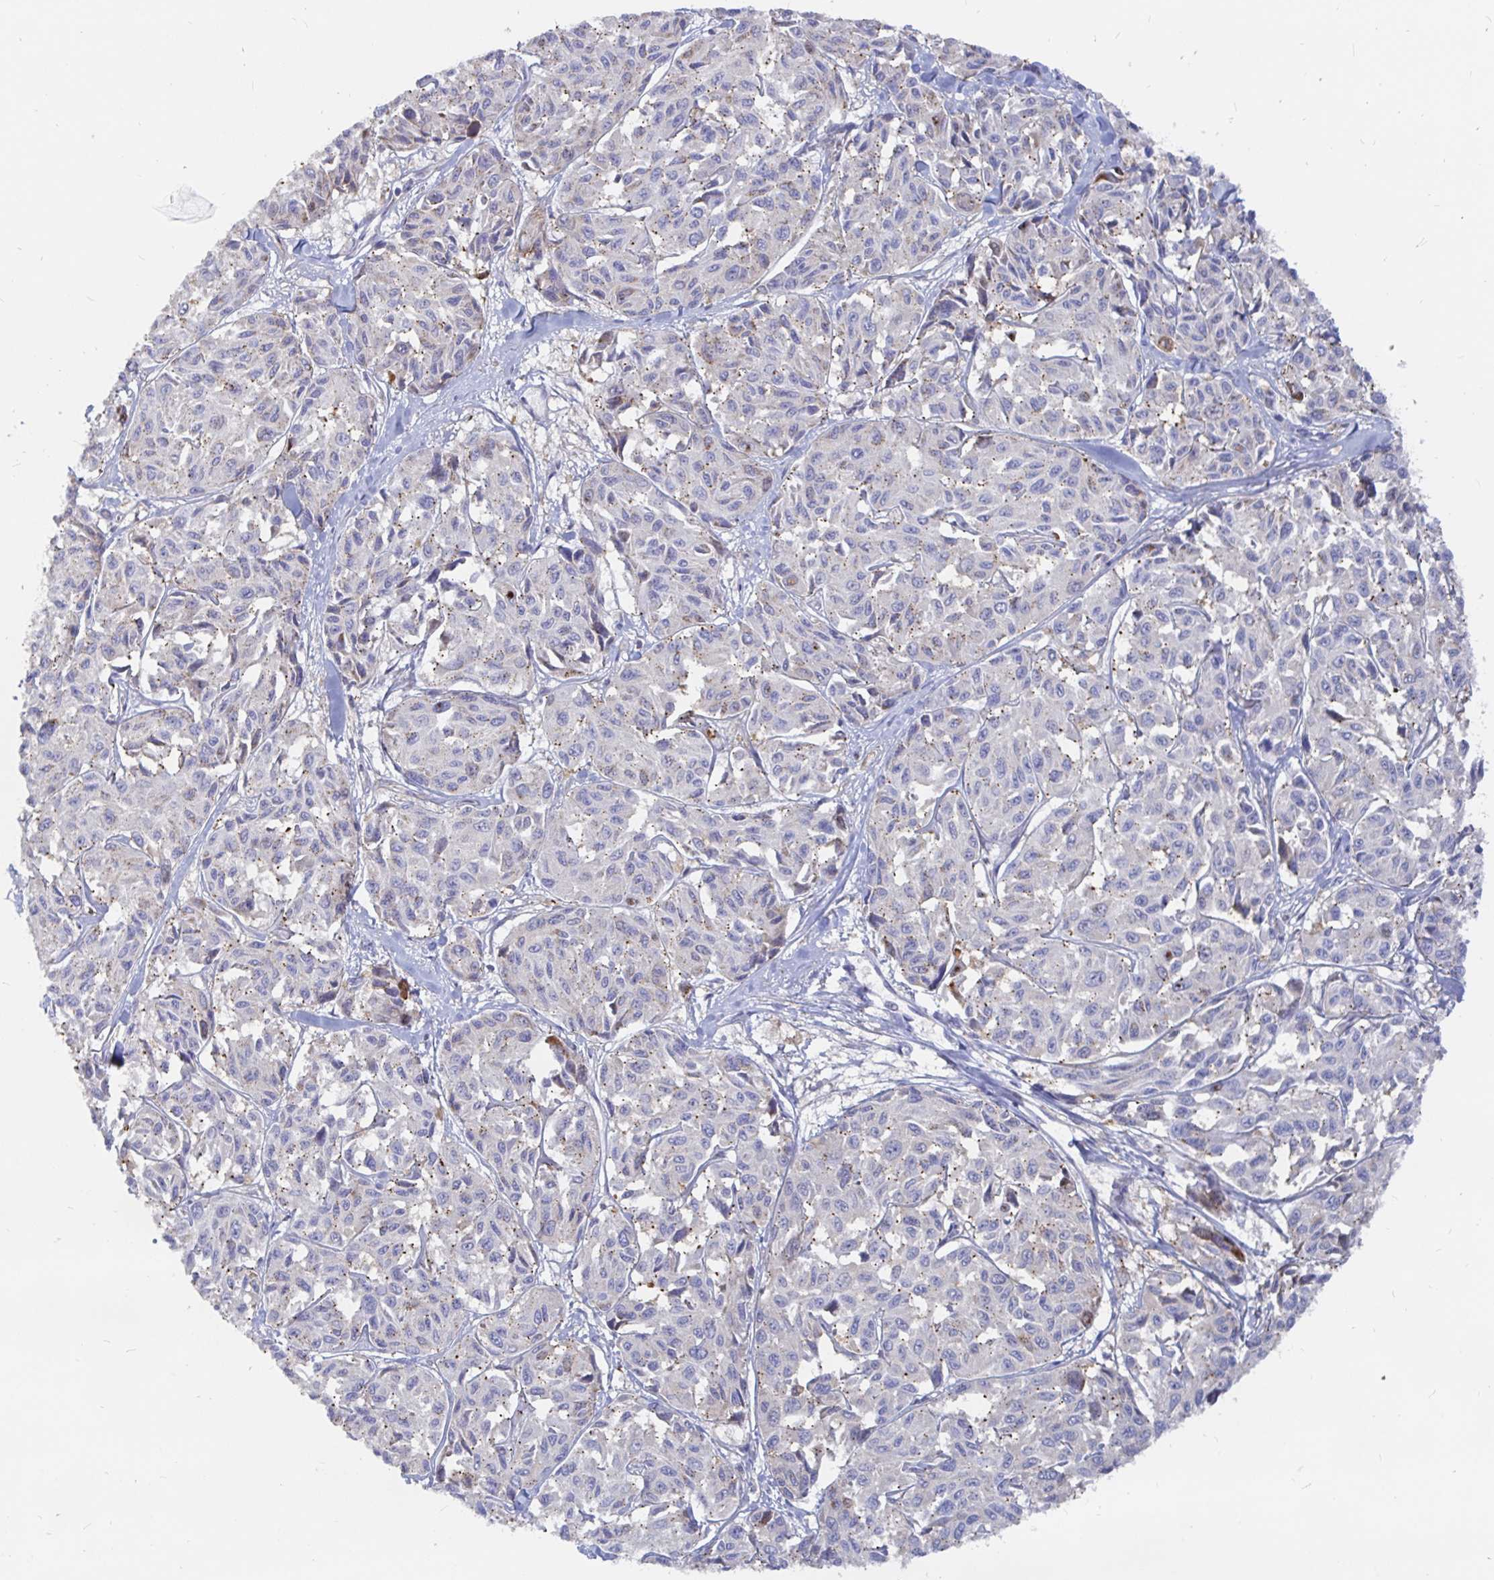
{"staining": {"intensity": "negative", "quantity": "none", "location": "none"}, "tissue": "melanoma", "cell_type": "Tumor cells", "image_type": "cancer", "snomed": [{"axis": "morphology", "description": "Malignant melanoma, NOS"}, {"axis": "topography", "description": "Skin"}], "caption": "Immunohistochemistry micrograph of neoplastic tissue: melanoma stained with DAB demonstrates no significant protein expression in tumor cells. (DAB IHC visualized using brightfield microscopy, high magnification).", "gene": "KCTD19", "patient": {"sex": "female", "age": 66}}